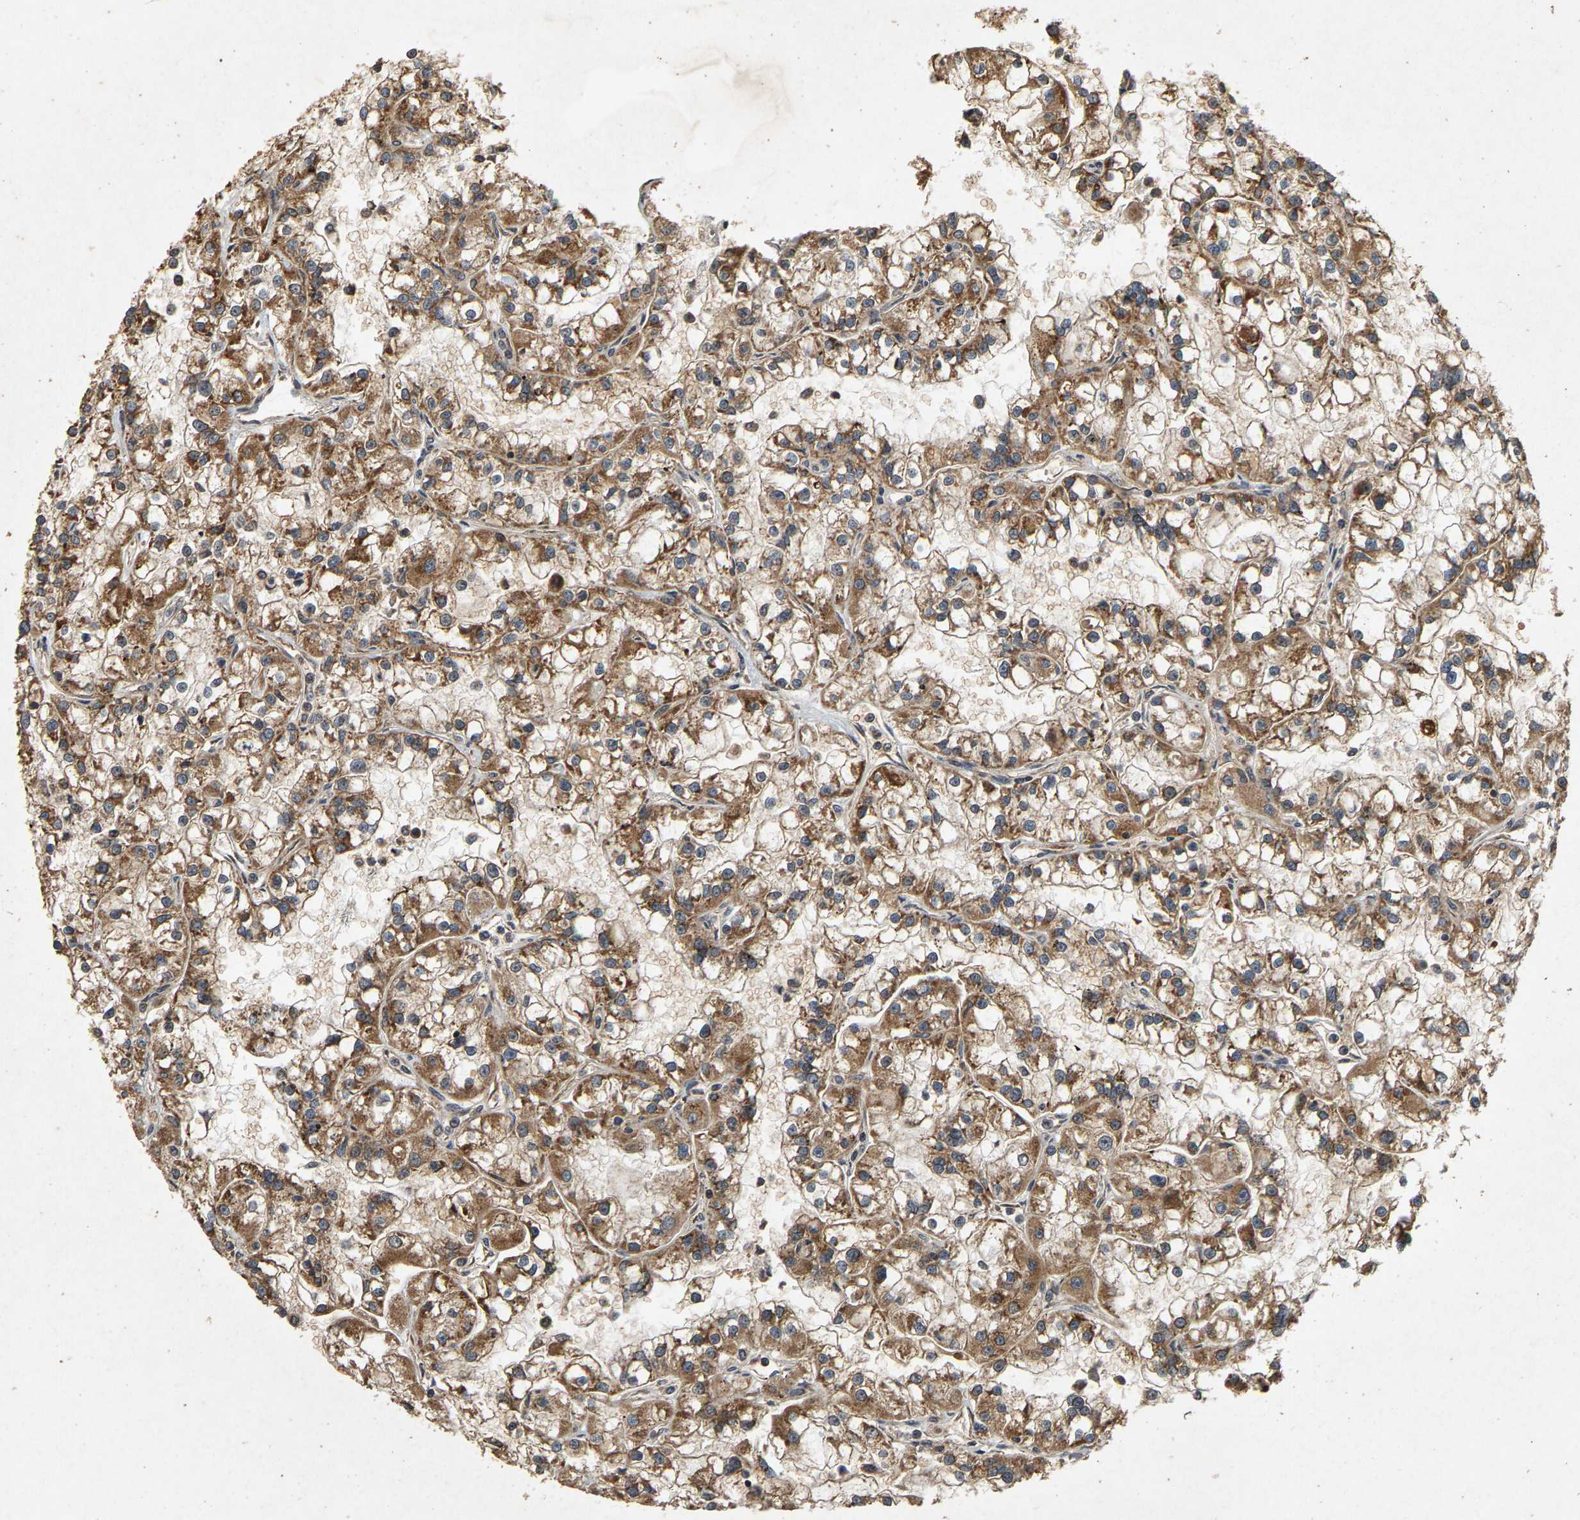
{"staining": {"intensity": "moderate", "quantity": ">75%", "location": "cytoplasmic/membranous"}, "tissue": "renal cancer", "cell_type": "Tumor cells", "image_type": "cancer", "snomed": [{"axis": "morphology", "description": "Adenocarcinoma, NOS"}, {"axis": "topography", "description": "Kidney"}], "caption": "Renal cancer tissue demonstrates moderate cytoplasmic/membranous positivity in approximately >75% of tumor cells", "gene": "CIDEC", "patient": {"sex": "female", "age": 52}}